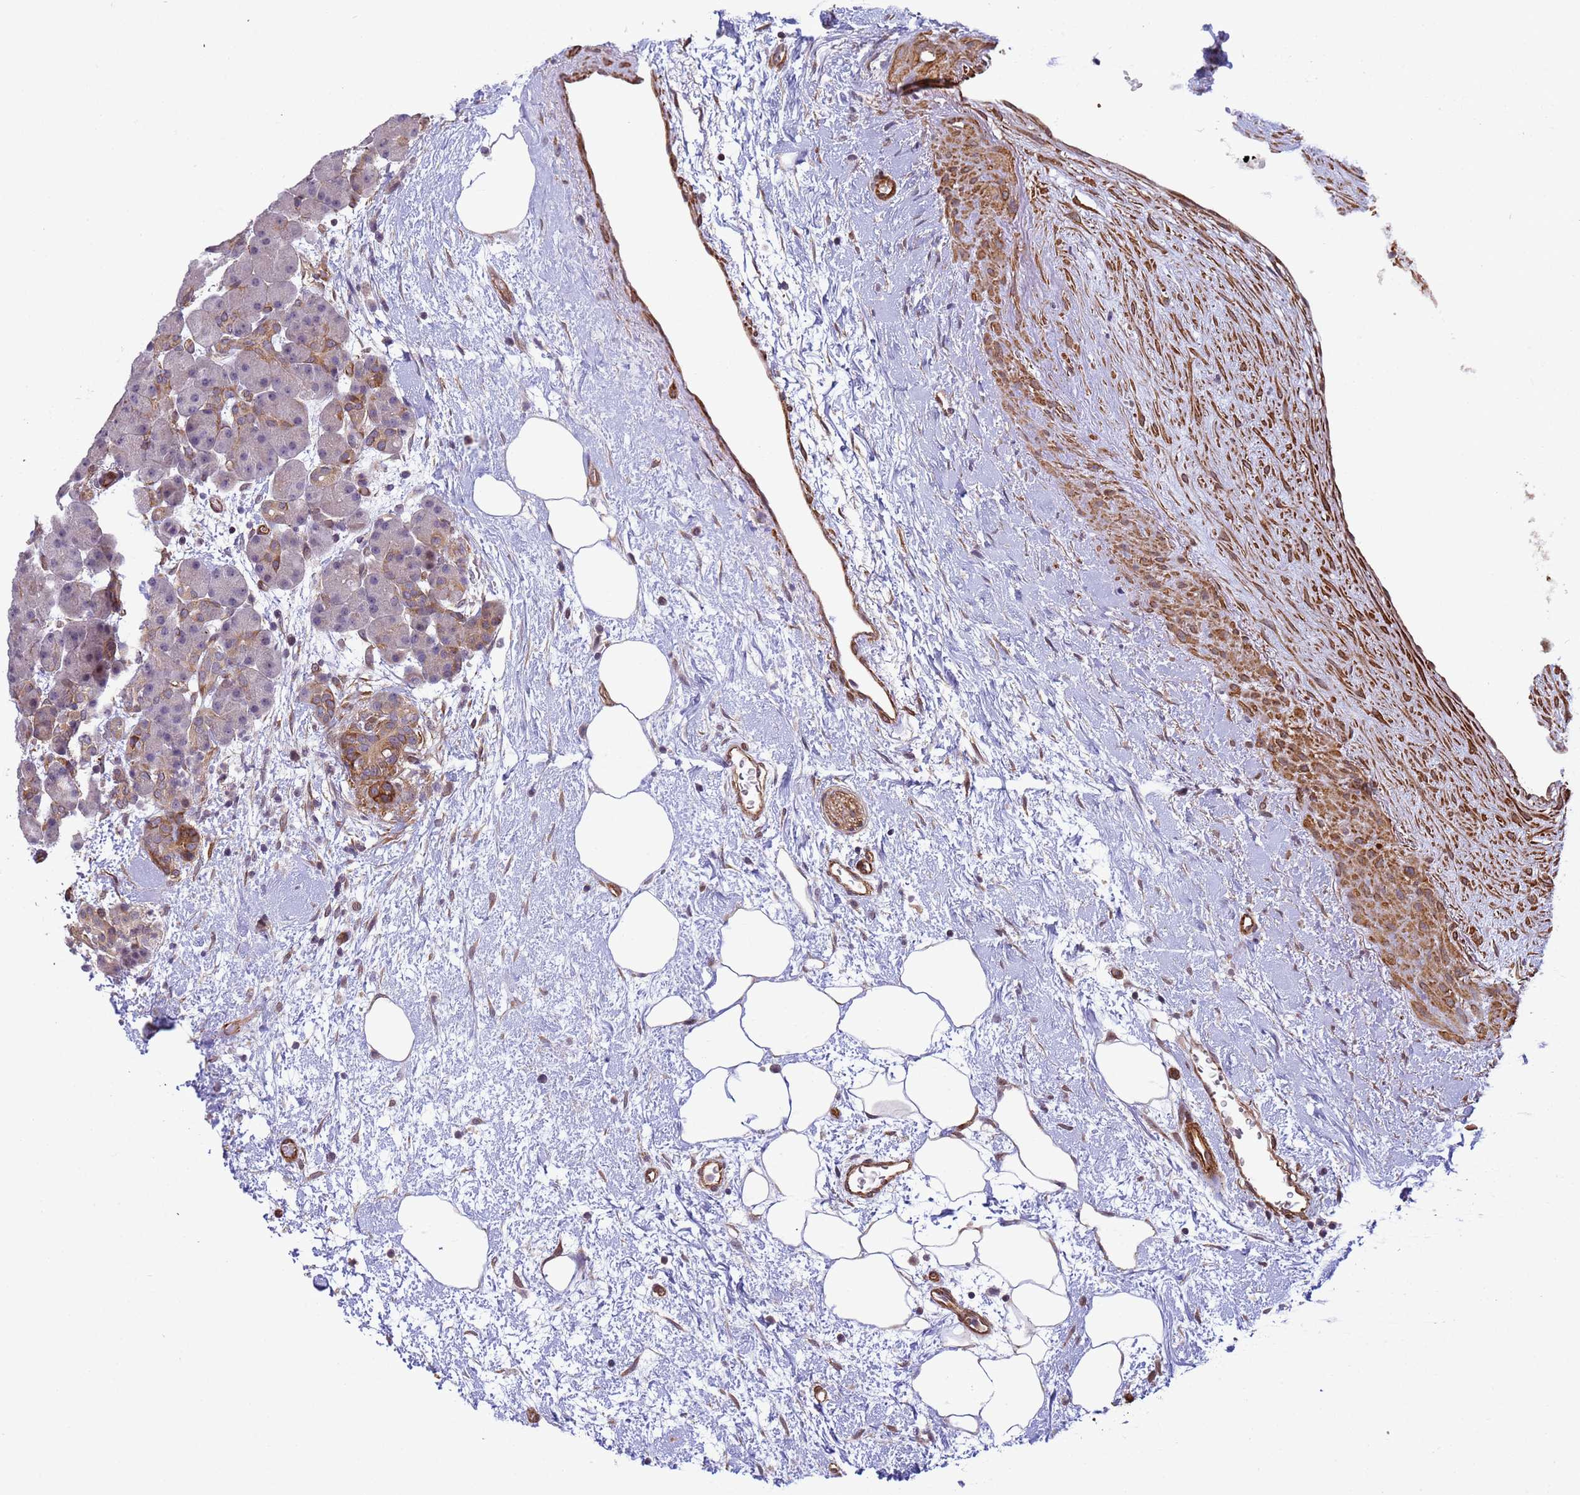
{"staining": {"intensity": "moderate", "quantity": "<25%", "location": "cytoplasmic/membranous"}, "tissue": "pancreas", "cell_type": "Exocrine glandular cells", "image_type": "normal", "snomed": [{"axis": "morphology", "description": "Normal tissue, NOS"}, {"axis": "topography", "description": "Pancreas"}], "caption": "DAB immunohistochemical staining of benign human pancreas shows moderate cytoplasmic/membranous protein staining in about <25% of exocrine glandular cells. The protein is shown in brown color, while the nuclei are stained blue.", "gene": "ITGB4", "patient": {"sex": "male", "age": 66}}